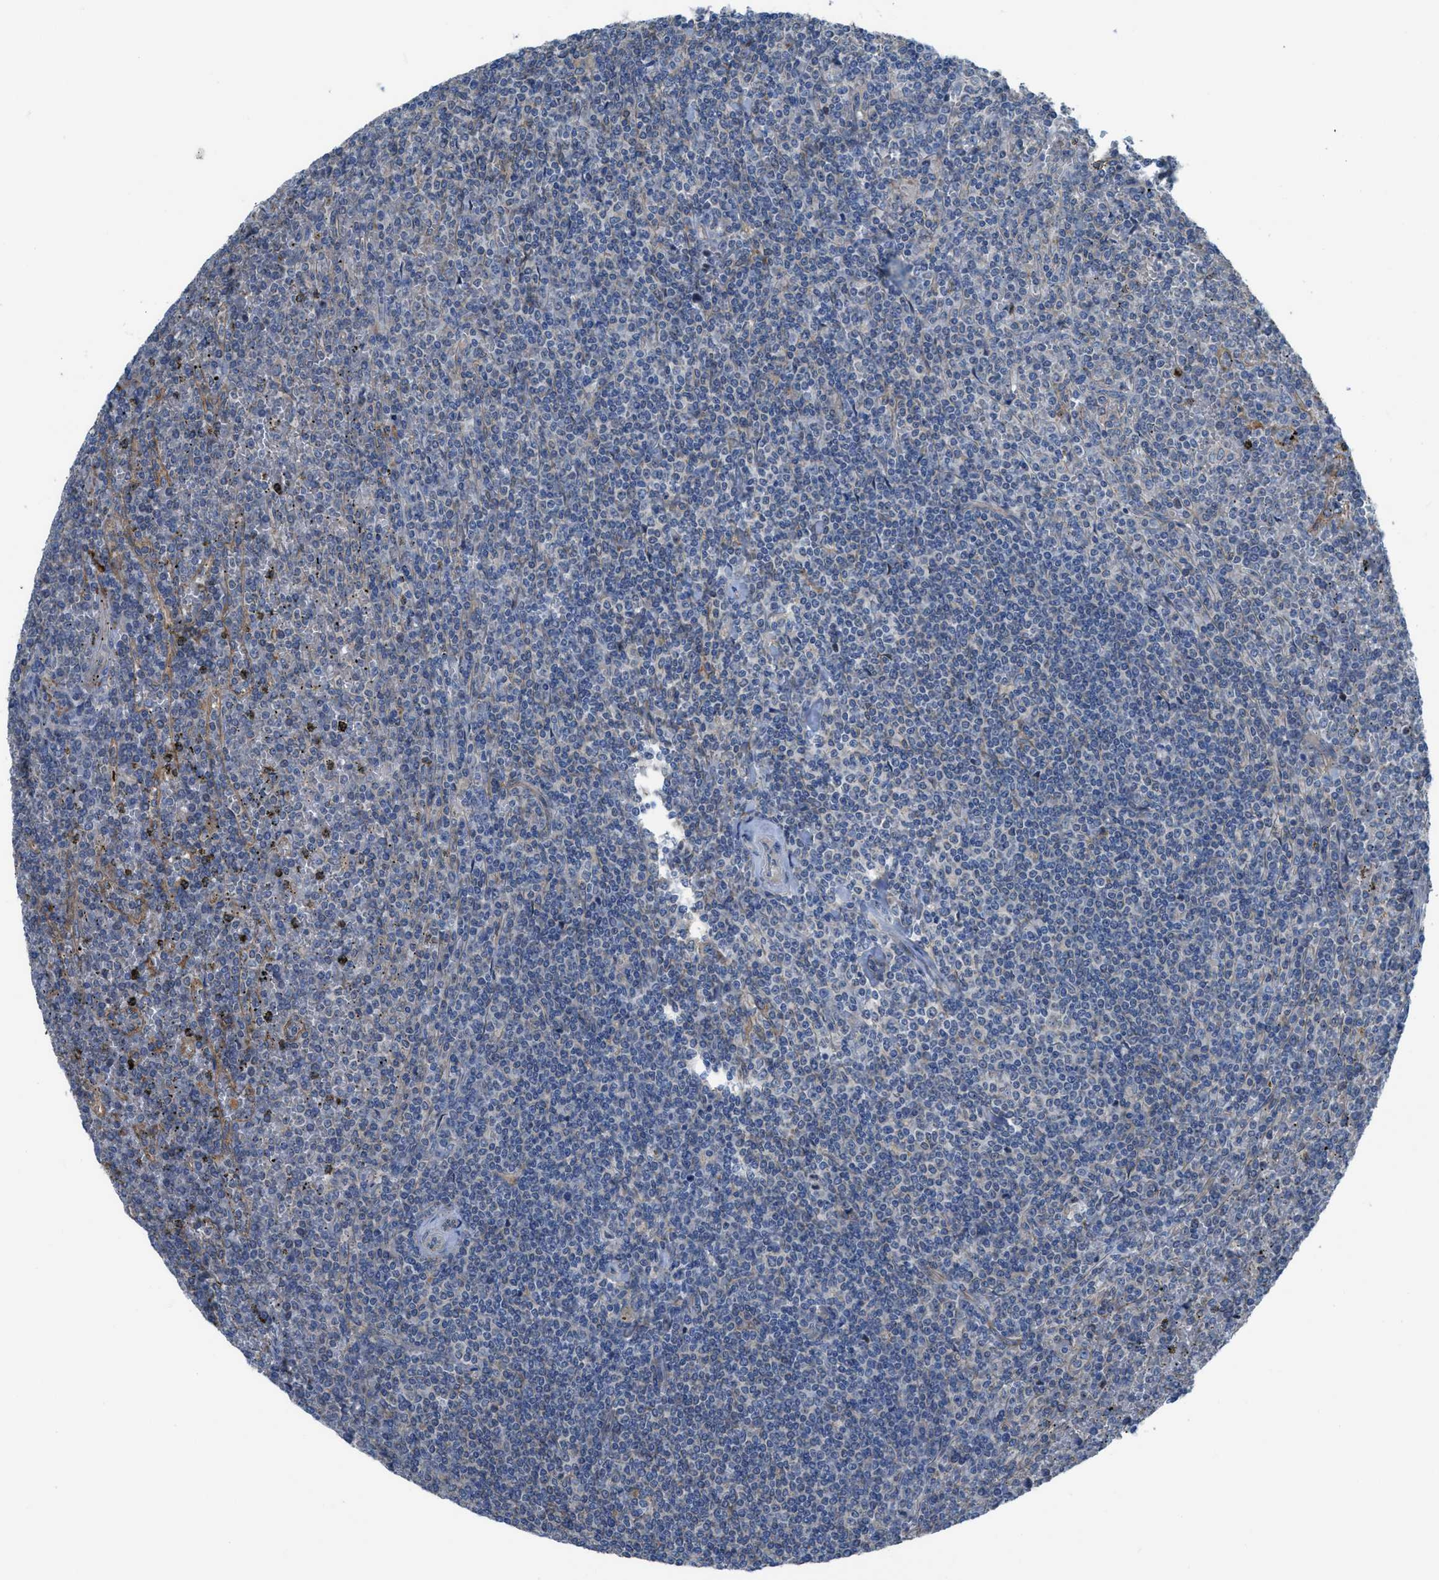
{"staining": {"intensity": "negative", "quantity": "none", "location": "none"}, "tissue": "lymphoma", "cell_type": "Tumor cells", "image_type": "cancer", "snomed": [{"axis": "morphology", "description": "Malignant lymphoma, non-Hodgkin's type, Low grade"}, {"axis": "topography", "description": "Spleen"}], "caption": "This is a image of IHC staining of low-grade malignant lymphoma, non-Hodgkin's type, which shows no positivity in tumor cells.", "gene": "EGFR", "patient": {"sex": "female", "age": 19}}